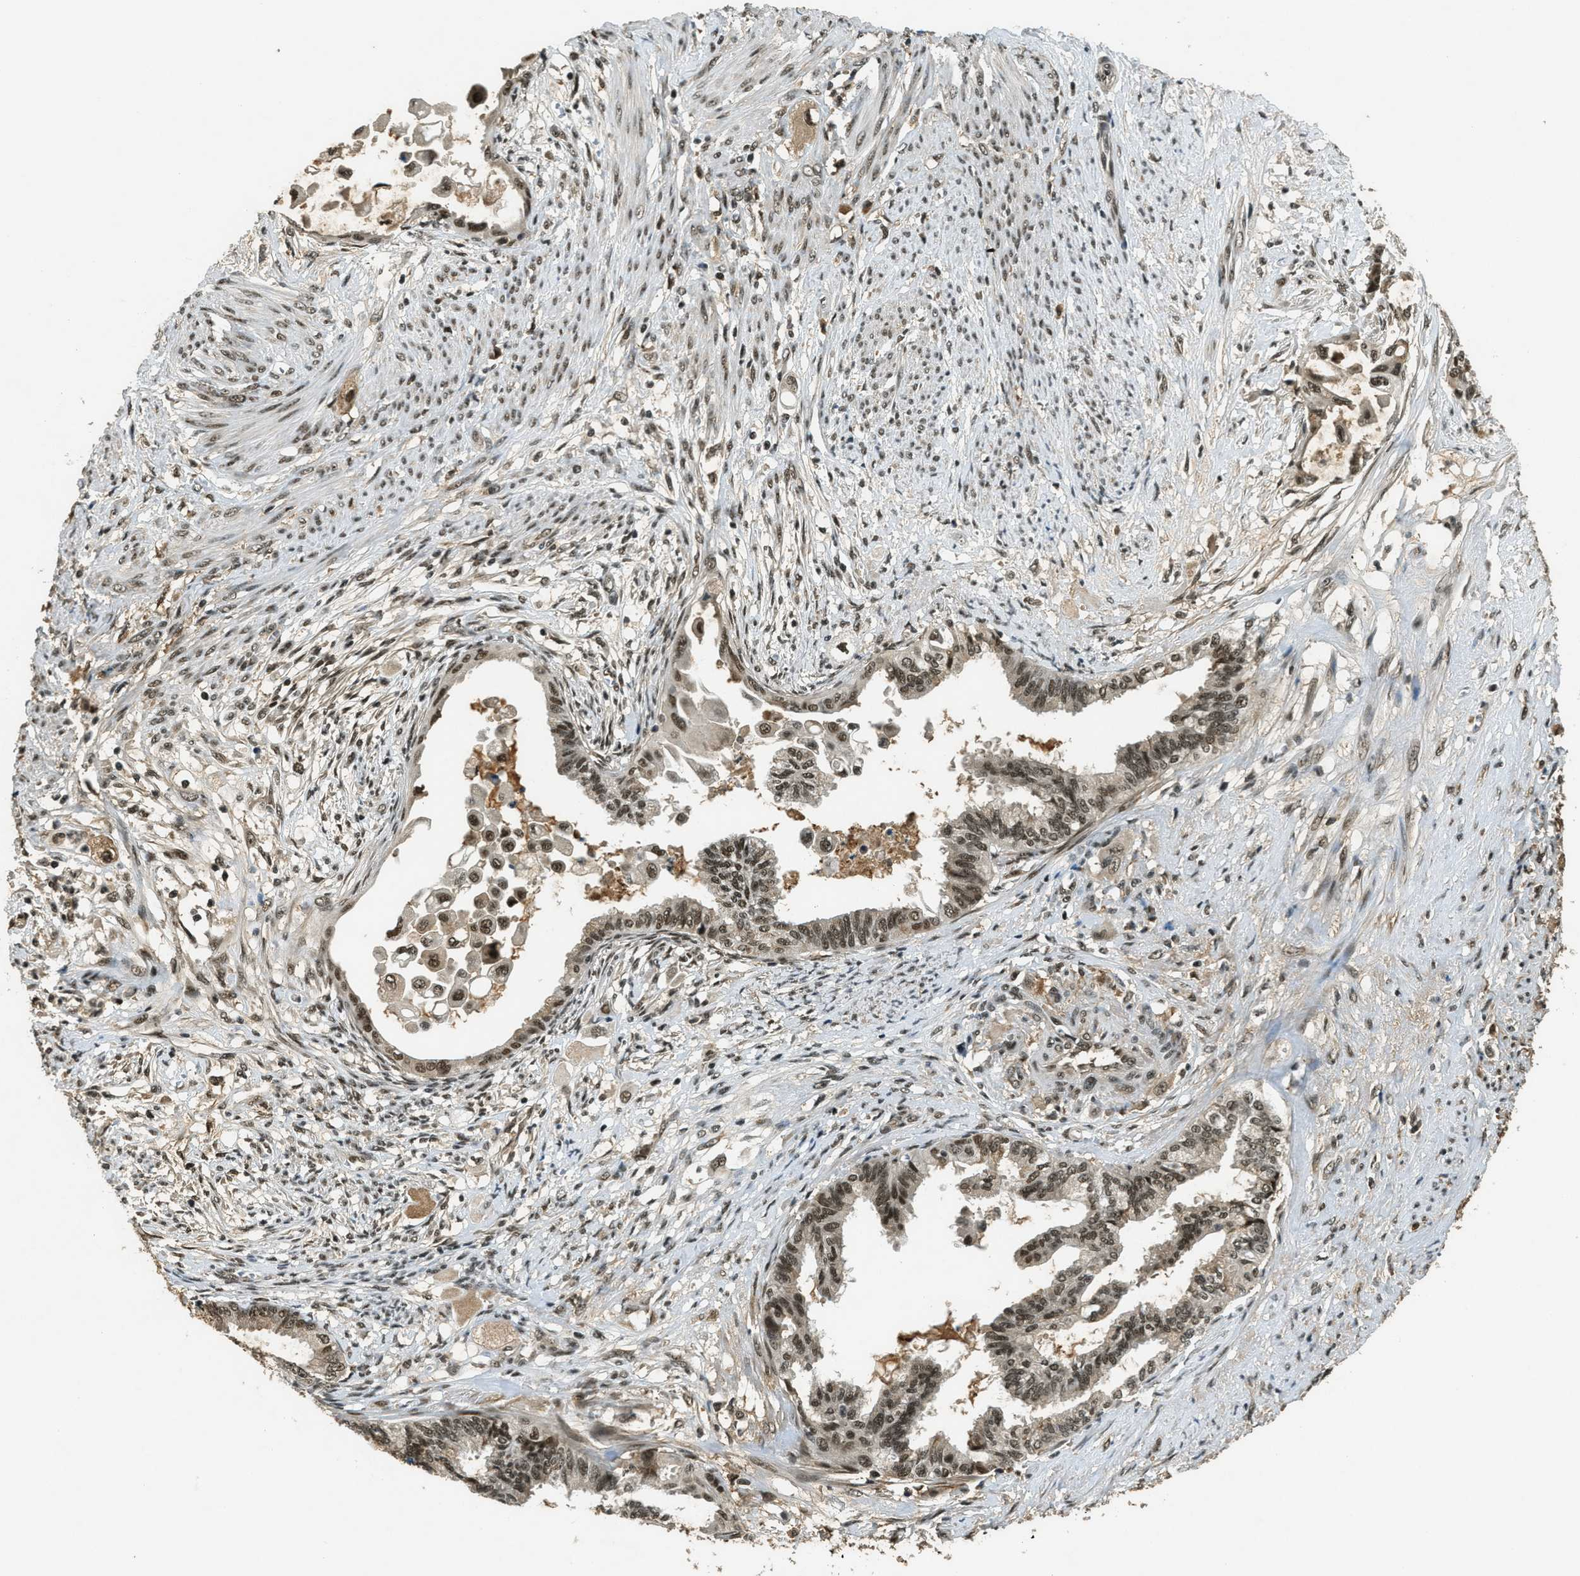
{"staining": {"intensity": "moderate", "quantity": ">75%", "location": "nuclear"}, "tissue": "cervical cancer", "cell_type": "Tumor cells", "image_type": "cancer", "snomed": [{"axis": "morphology", "description": "Normal tissue, NOS"}, {"axis": "morphology", "description": "Adenocarcinoma, NOS"}, {"axis": "topography", "description": "Cervix"}, {"axis": "topography", "description": "Endometrium"}], "caption": "Moderate nuclear protein expression is seen in about >75% of tumor cells in cervical adenocarcinoma.", "gene": "ZNF148", "patient": {"sex": "female", "age": 86}}